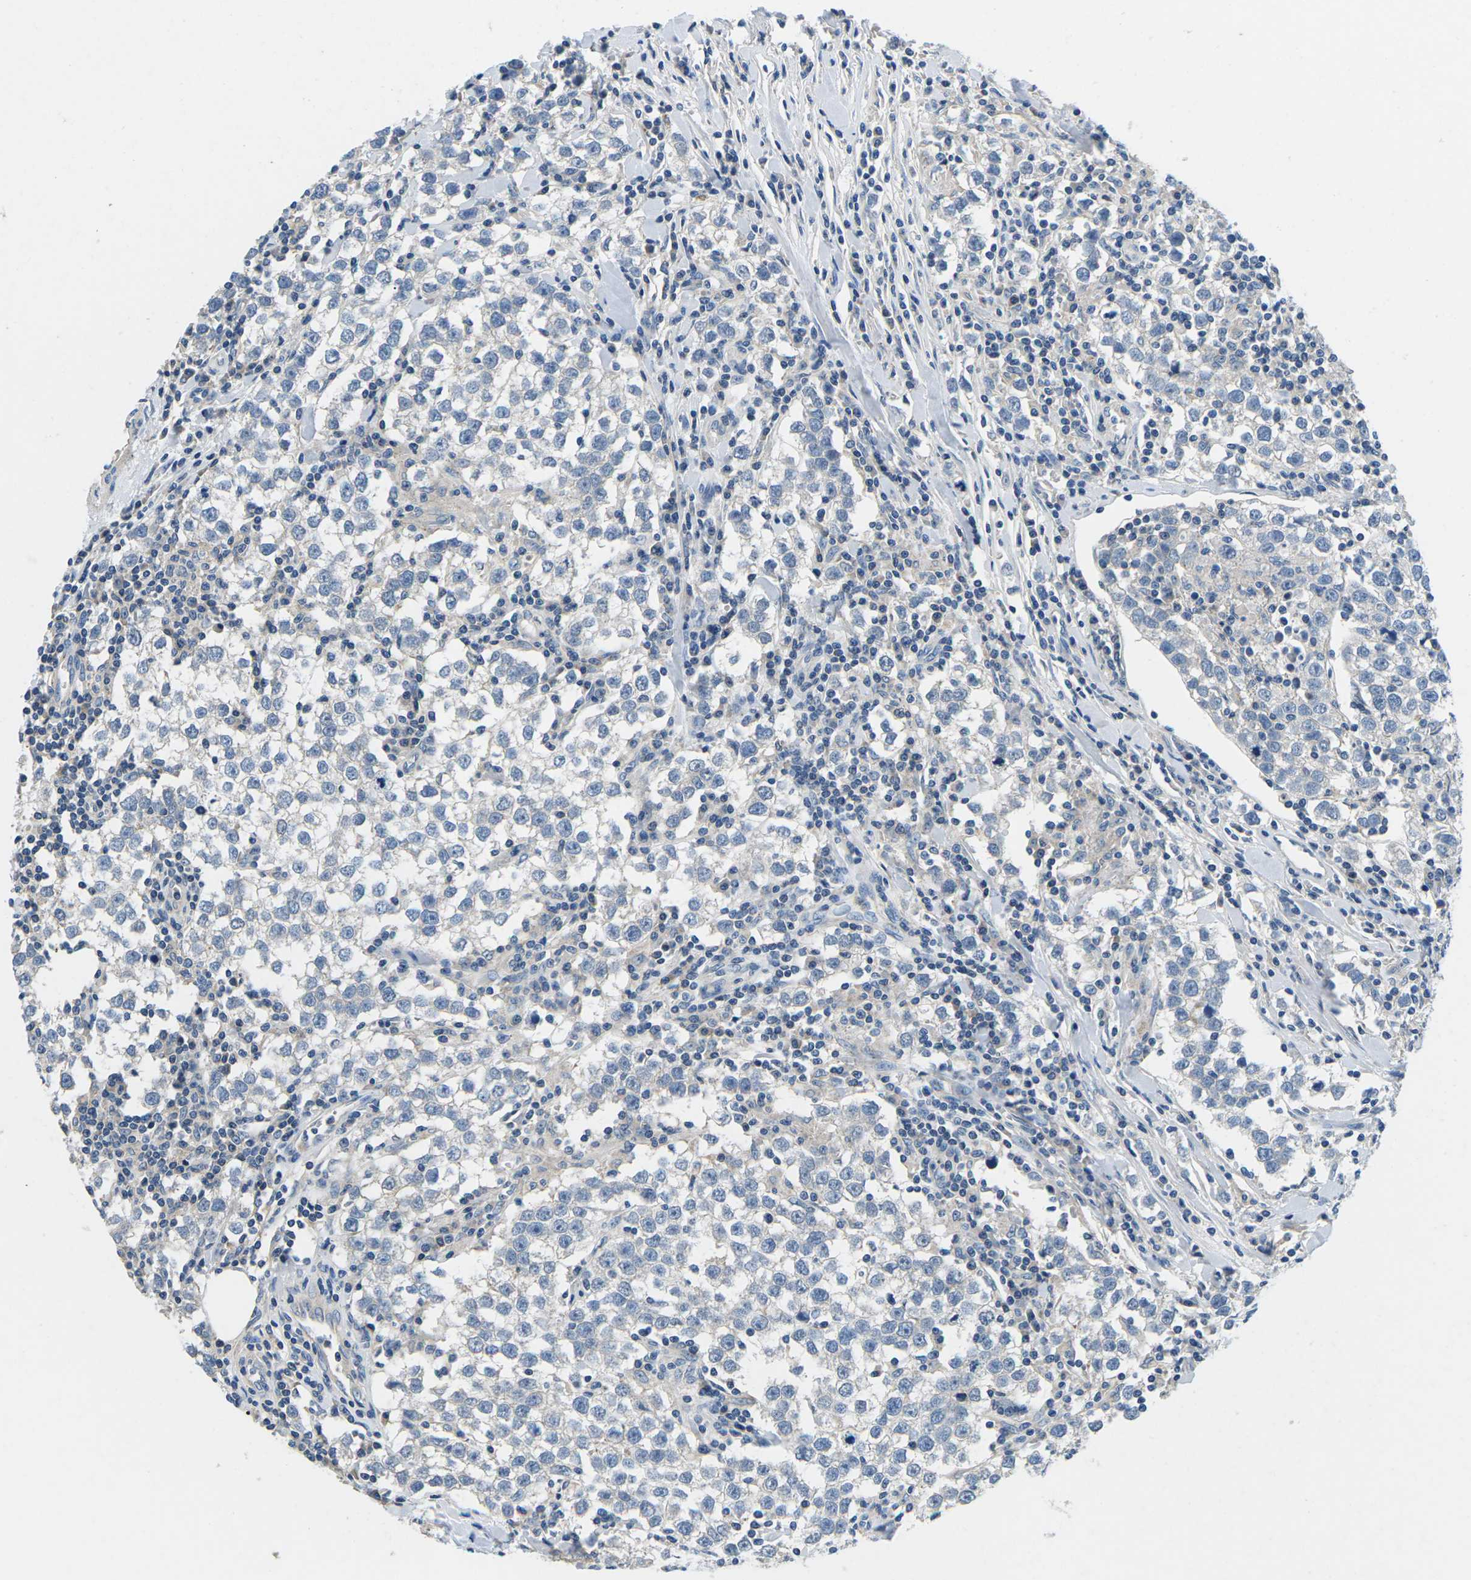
{"staining": {"intensity": "negative", "quantity": "none", "location": "none"}, "tissue": "testis cancer", "cell_type": "Tumor cells", "image_type": "cancer", "snomed": [{"axis": "morphology", "description": "Seminoma, NOS"}, {"axis": "morphology", "description": "Carcinoma, Embryonal, NOS"}, {"axis": "topography", "description": "Testis"}], "caption": "DAB immunohistochemical staining of human testis embryonal carcinoma exhibits no significant positivity in tumor cells. Brightfield microscopy of immunohistochemistry (IHC) stained with DAB (3,3'-diaminobenzidine) (brown) and hematoxylin (blue), captured at high magnification.", "gene": "PDCD6IP", "patient": {"sex": "male", "age": 36}}